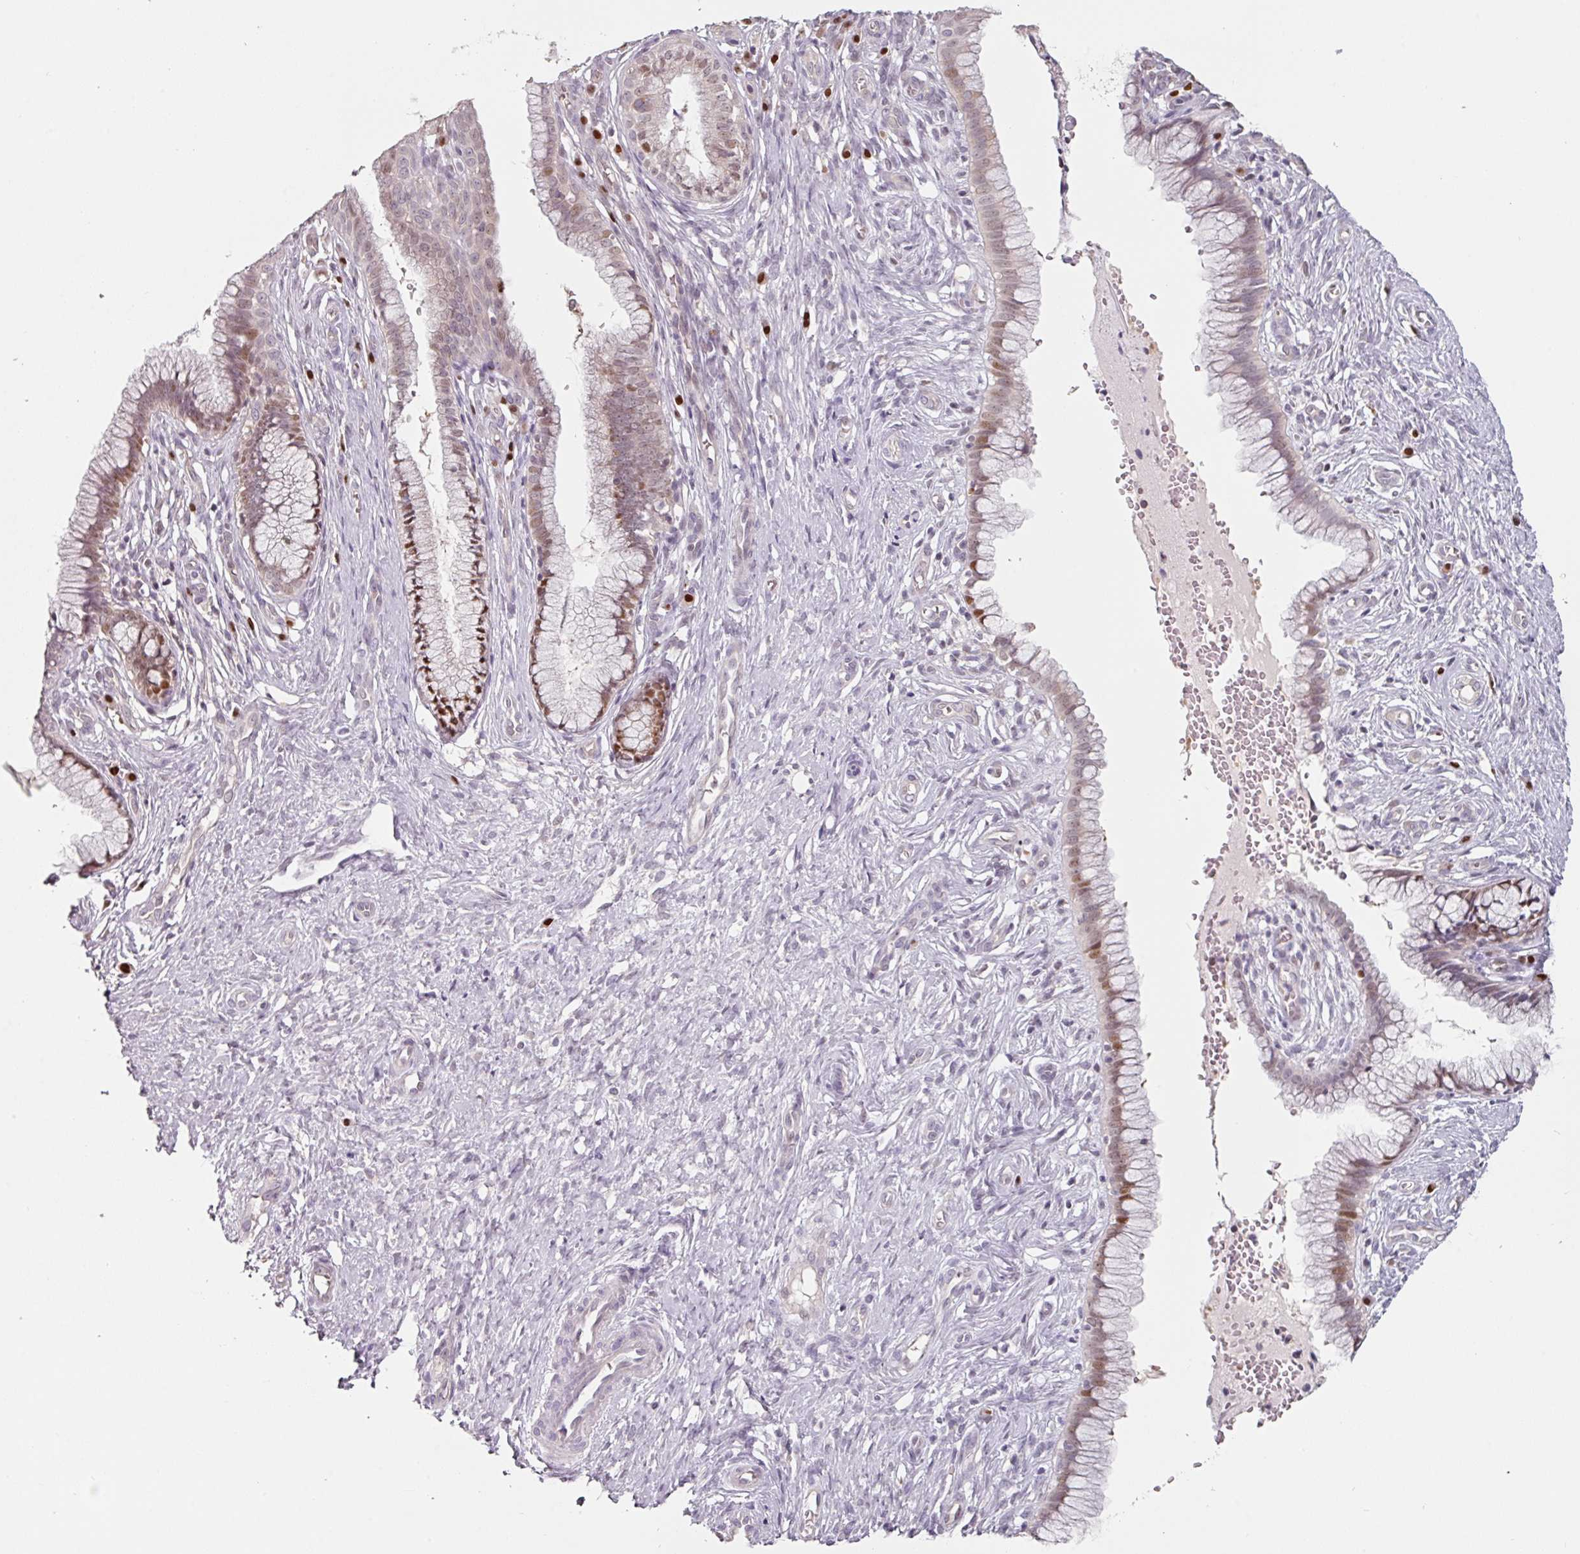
{"staining": {"intensity": "moderate", "quantity": "25%-75%", "location": "cytoplasmic/membranous,nuclear"}, "tissue": "cervix", "cell_type": "Glandular cells", "image_type": "normal", "snomed": [{"axis": "morphology", "description": "Normal tissue, NOS"}, {"axis": "topography", "description": "Cervix"}], "caption": "A high-resolution photomicrograph shows IHC staining of benign cervix, which reveals moderate cytoplasmic/membranous,nuclear expression in about 25%-75% of glandular cells.", "gene": "ZBTB6", "patient": {"sex": "female", "age": 36}}